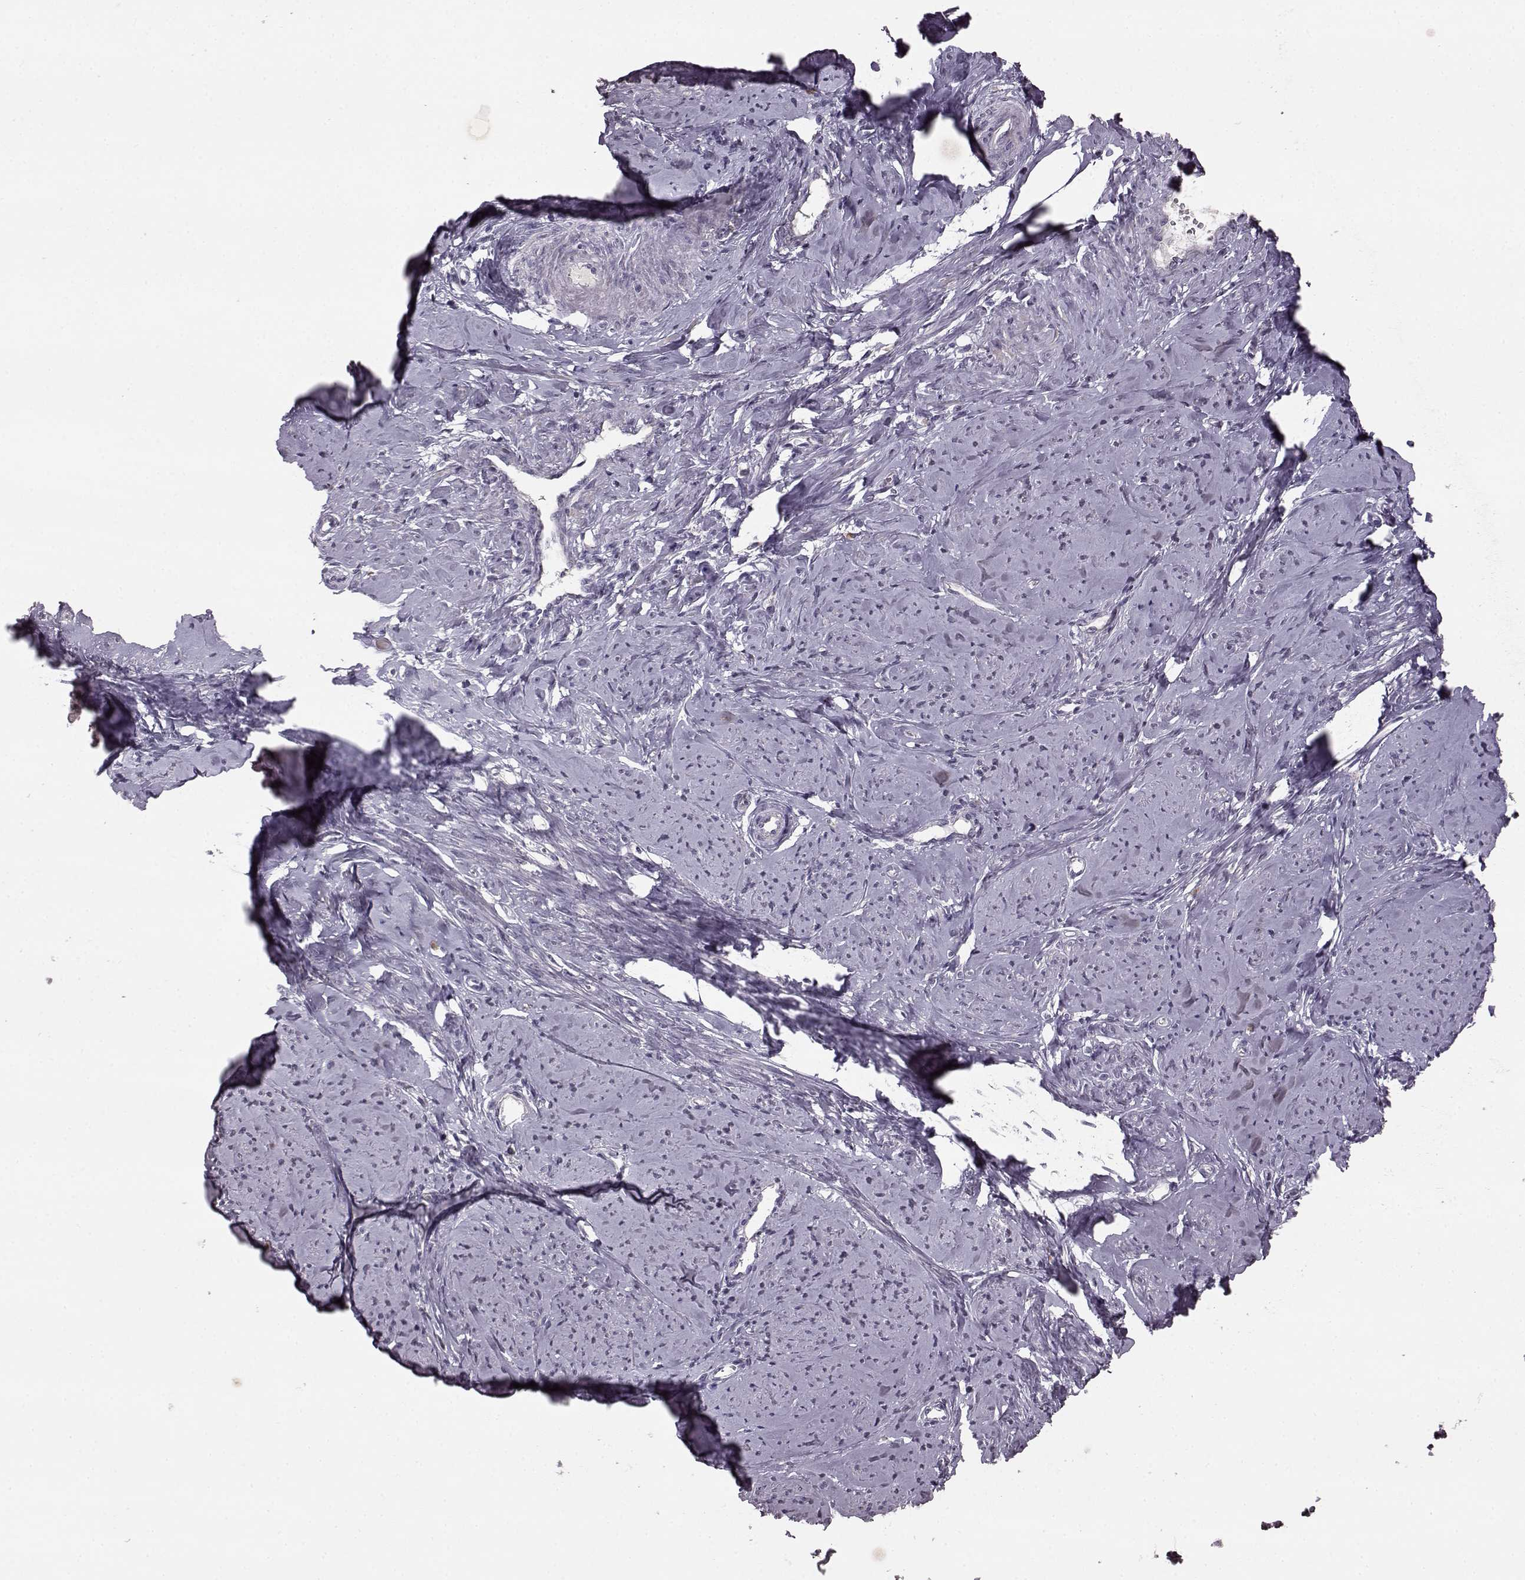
{"staining": {"intensity": "moderate", "quantity": "<25%", "location": "cytoplasmic/membranous"}, "tissue": "smooth muscle", "cell_type": "Smooth muscle cells", "image_type": "normal", "snomed": [{"axis": "morphology", "description": "Normal tissue, NOS"}, {"axis": "topography", "description": "Smooth muscle"}], "caption": "Smooth muscle cells exhibit low levels of moderate cytoplasmic/membranous positivity in about <25% of cells in benign smooth muscle. (Brightfield microscopy of DAB IHC at high magnification).", "gene": "SLC52A3", "patient": {"sex": "female", "age": 48}}